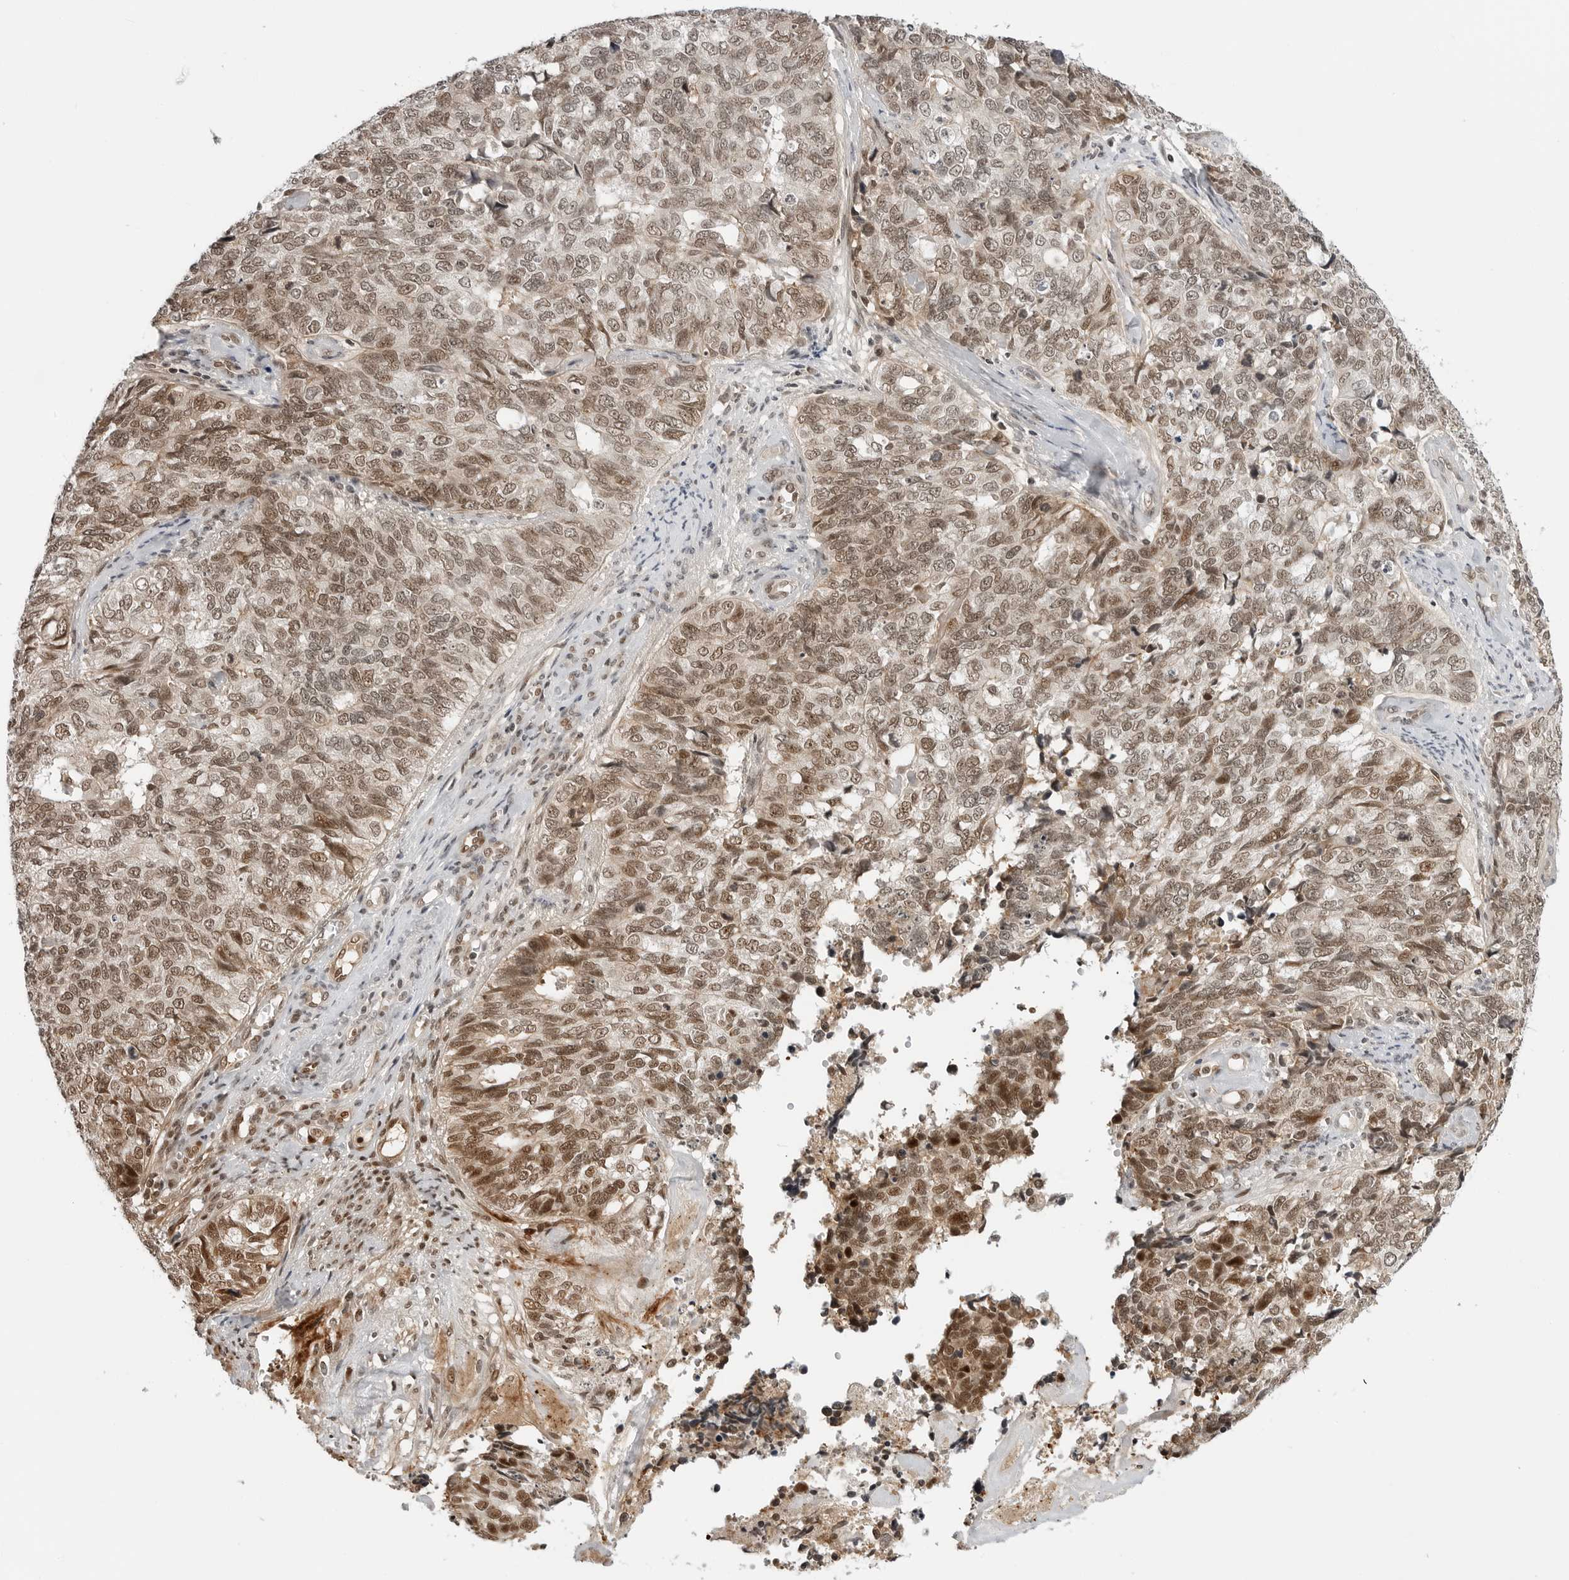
{"staining": {"intensity": "moderate", "quantity": ">75%", "location": "nuclear"}, "tissue": "cervical cancer", "cell_type": "Tumor cells", "image_type": "cancer", "snomed": [{"axis": "morphology", "description": "Squamous cell carcinoma, NOS"}, {"axis": "topography", "description": "Cervix"}], "caption": "Protein expression analysis of human cervical squamous cell carcinoma reveals moderate nuclear expression in about >75% of tumor cells. (DAB (3,3'-diaminobenzidine) = brown stain, brightfield microscopy at high magnification).", "gene": "C8orf33", "patient": {"sex": "female", "age": 63}}